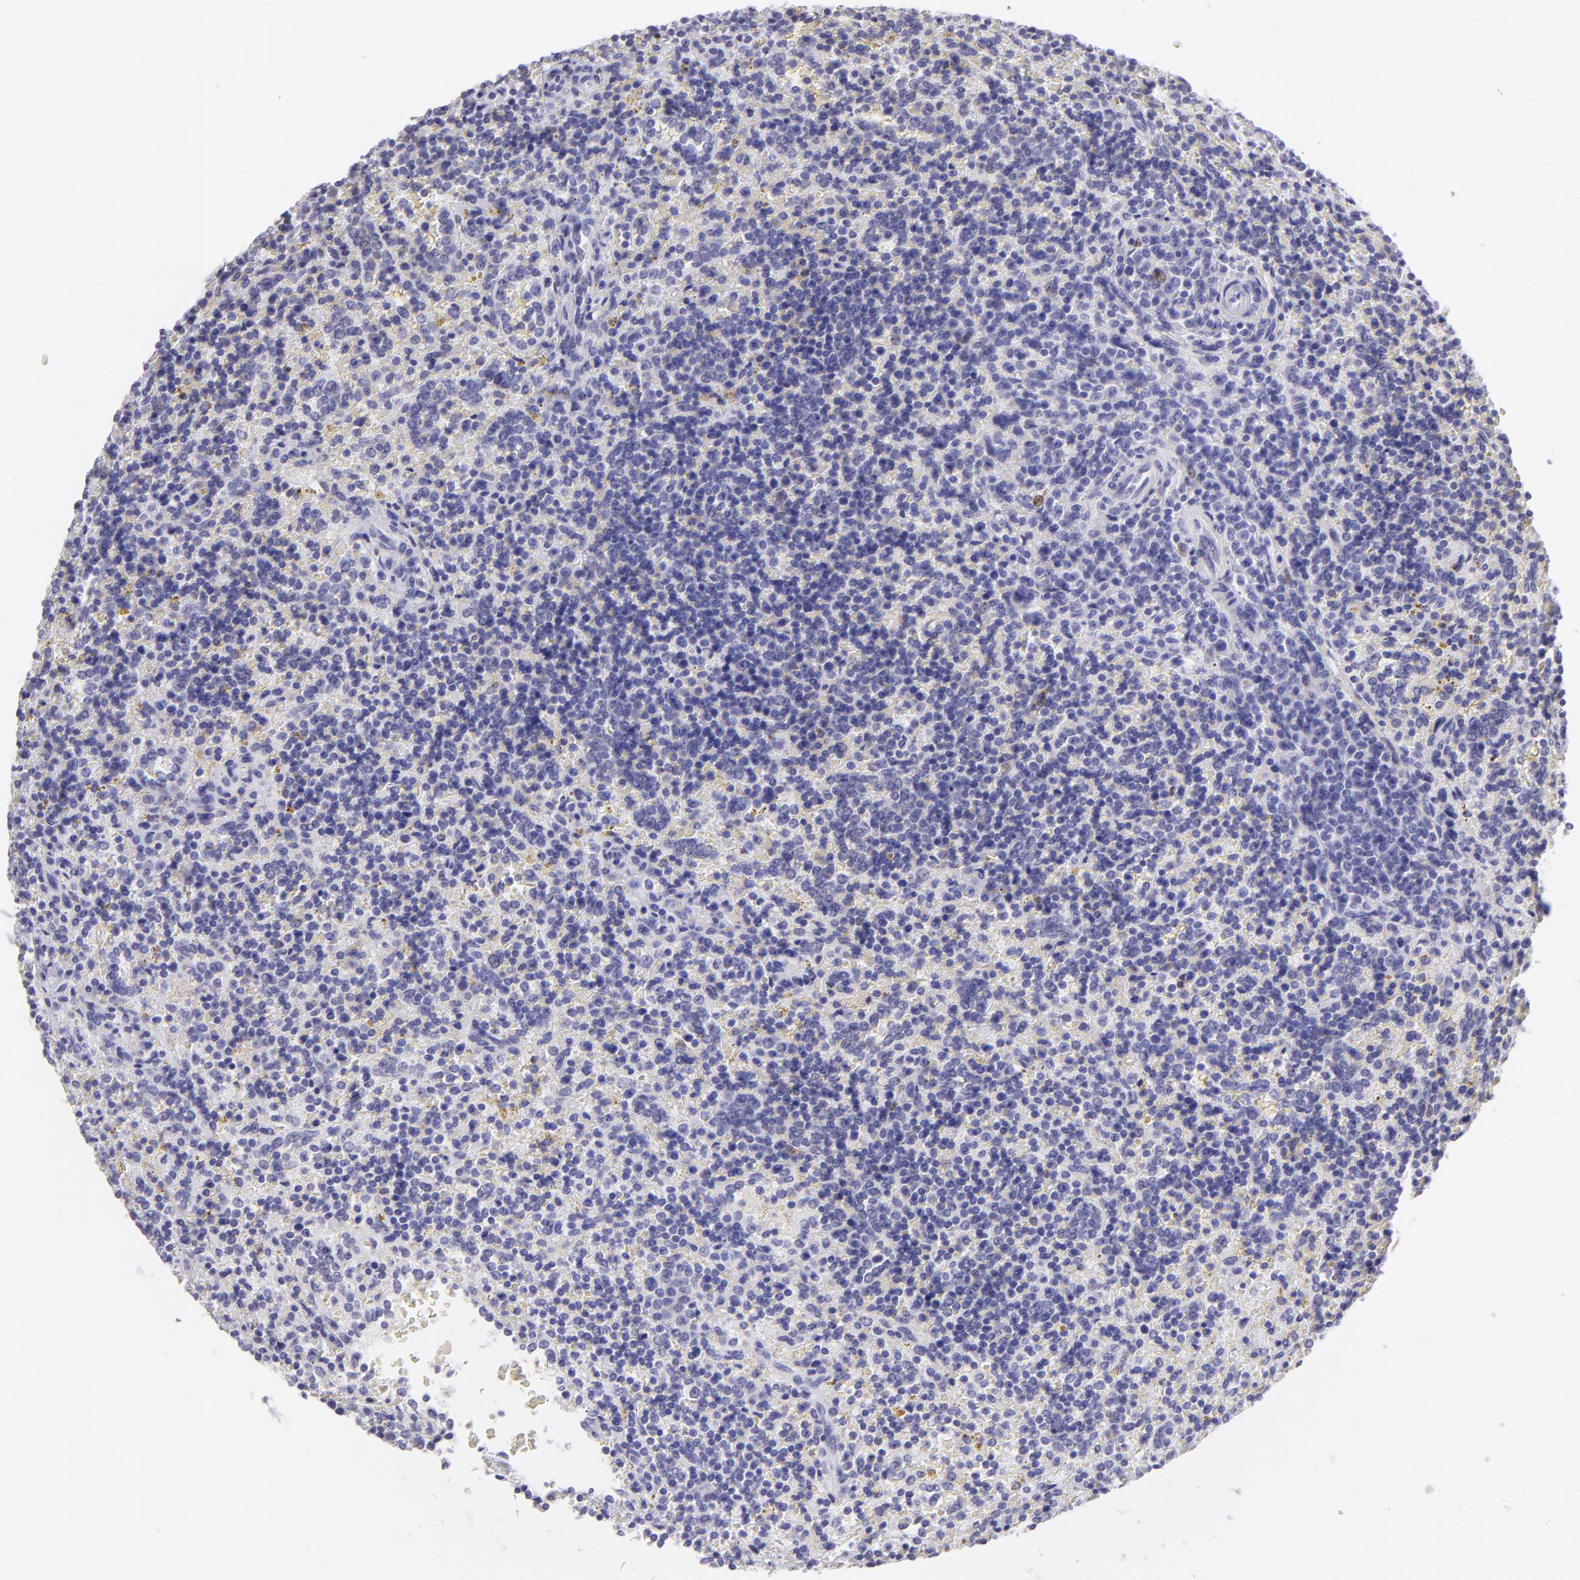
{"staining": {"intensity": "negative", "quantity": "none", "location": "none"}, "tissue": "lymphoma", "cell_type": "Tumor cells", "image_type": "cancer", "snomed": [{"axis": "morphology", "description": "Malignant lymphoma, non-Hodgkin's type, Low grade"}, {"axis": "topography", "description": "Spleen"}], "caption": "A micrograph of malignant lymphoma, non-Hodgkin's type (low-grade) stained for a protein reveals no brown staining in tumor cells.", "gene": "MITF", "patient": {"sex": "male", "age": 67}}